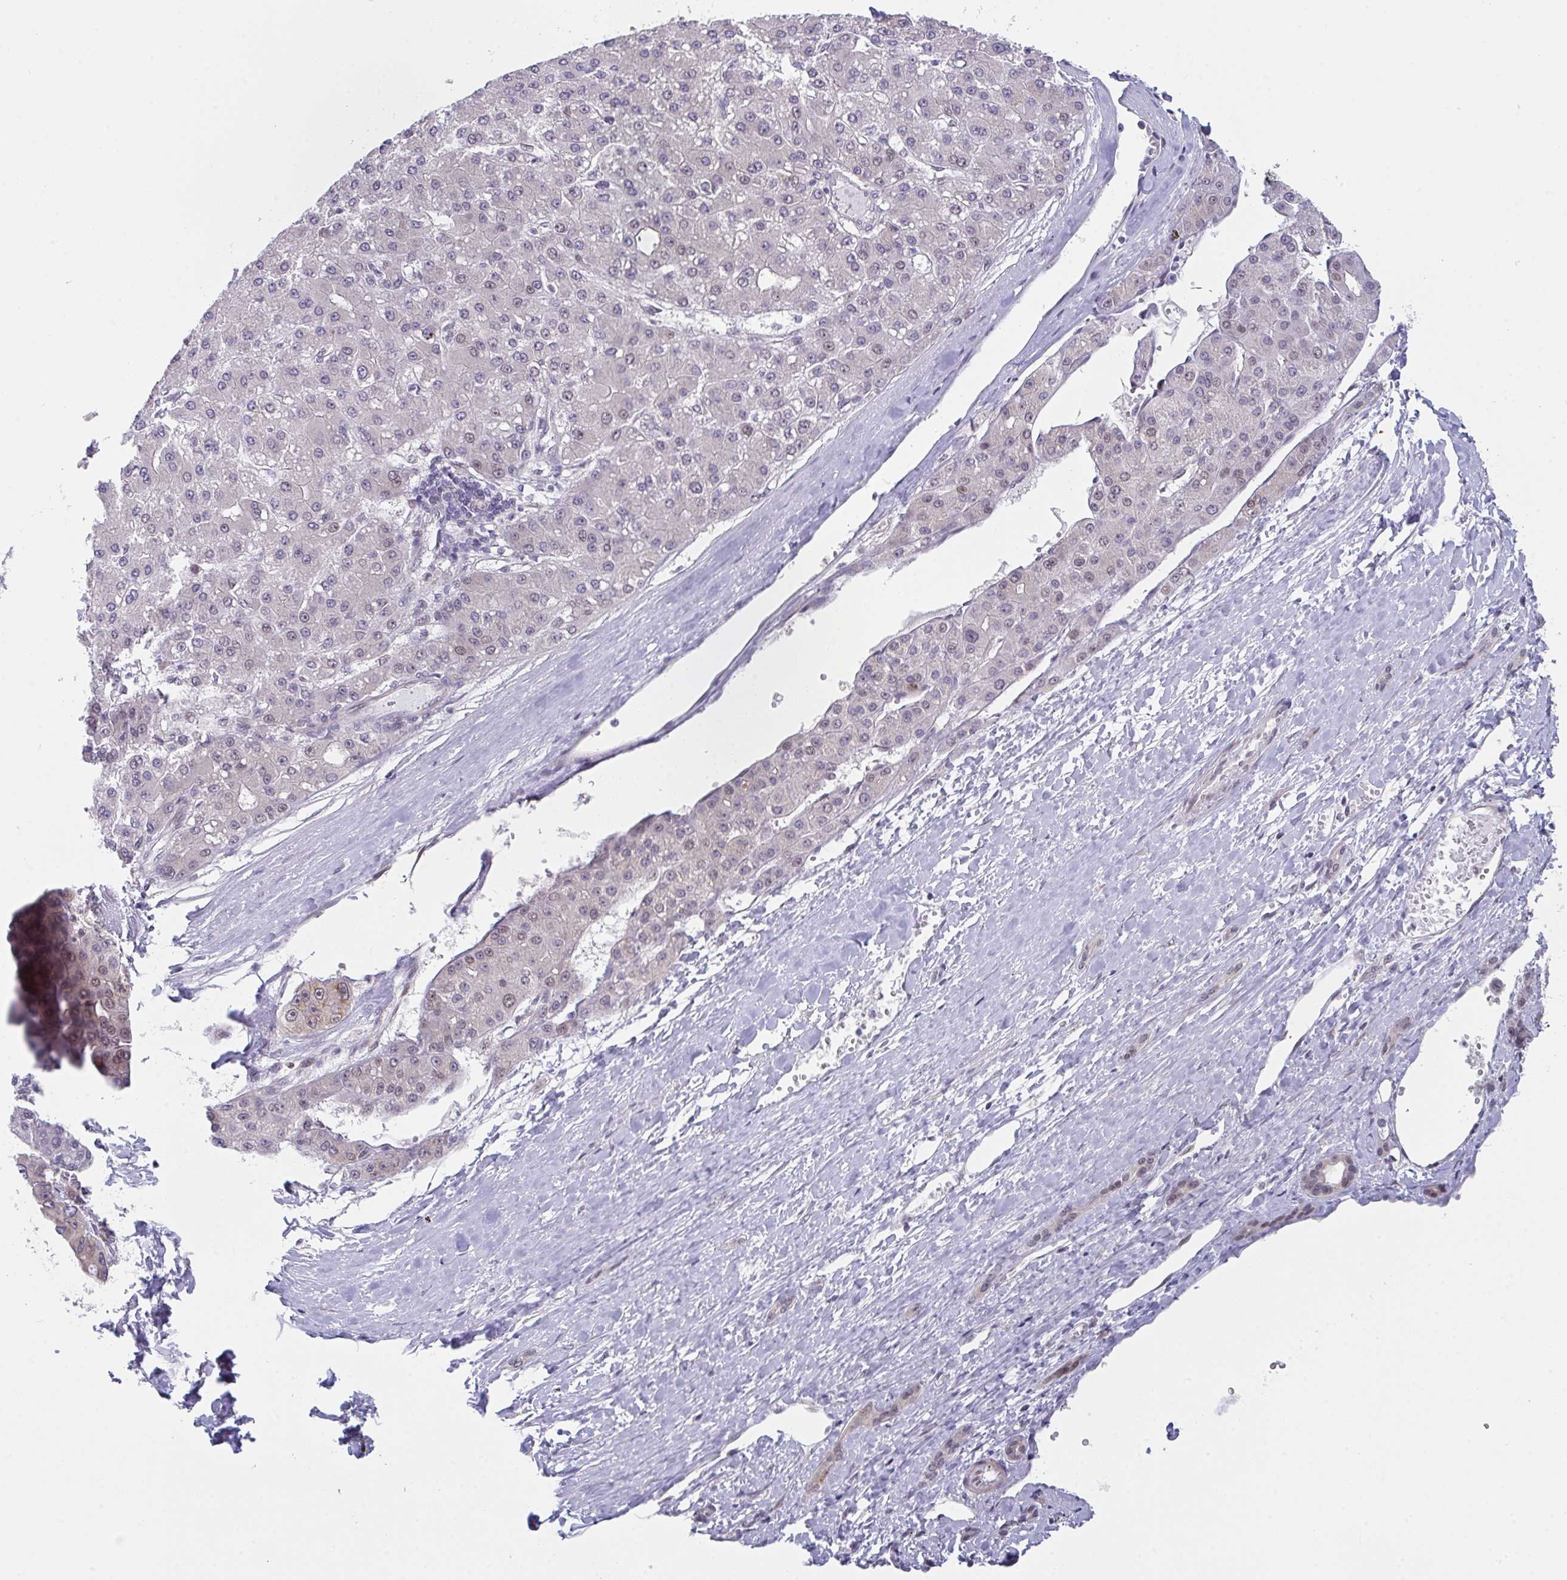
{"staining": {"intensity": "moderate", "quantity": "<25%", "location": "nuclear"}, "tissue": "liver cancer", "cell_type": "Tumor cells", "image_type": "cancer", "snomed": [{"axis": "morphology", "description": "Carcinoma, Hepatocellular, NOS"}, {"axis": "topography", "description": "Liver"}], "caption": "DAB immunohistochemical staining of liver cancer (hepatocellular carcinoma) displays moderate nuclear protein expression in about <25% of tumor cells.", "gene": "RBM18", "patient": {"sex": "male", "age": 67}}